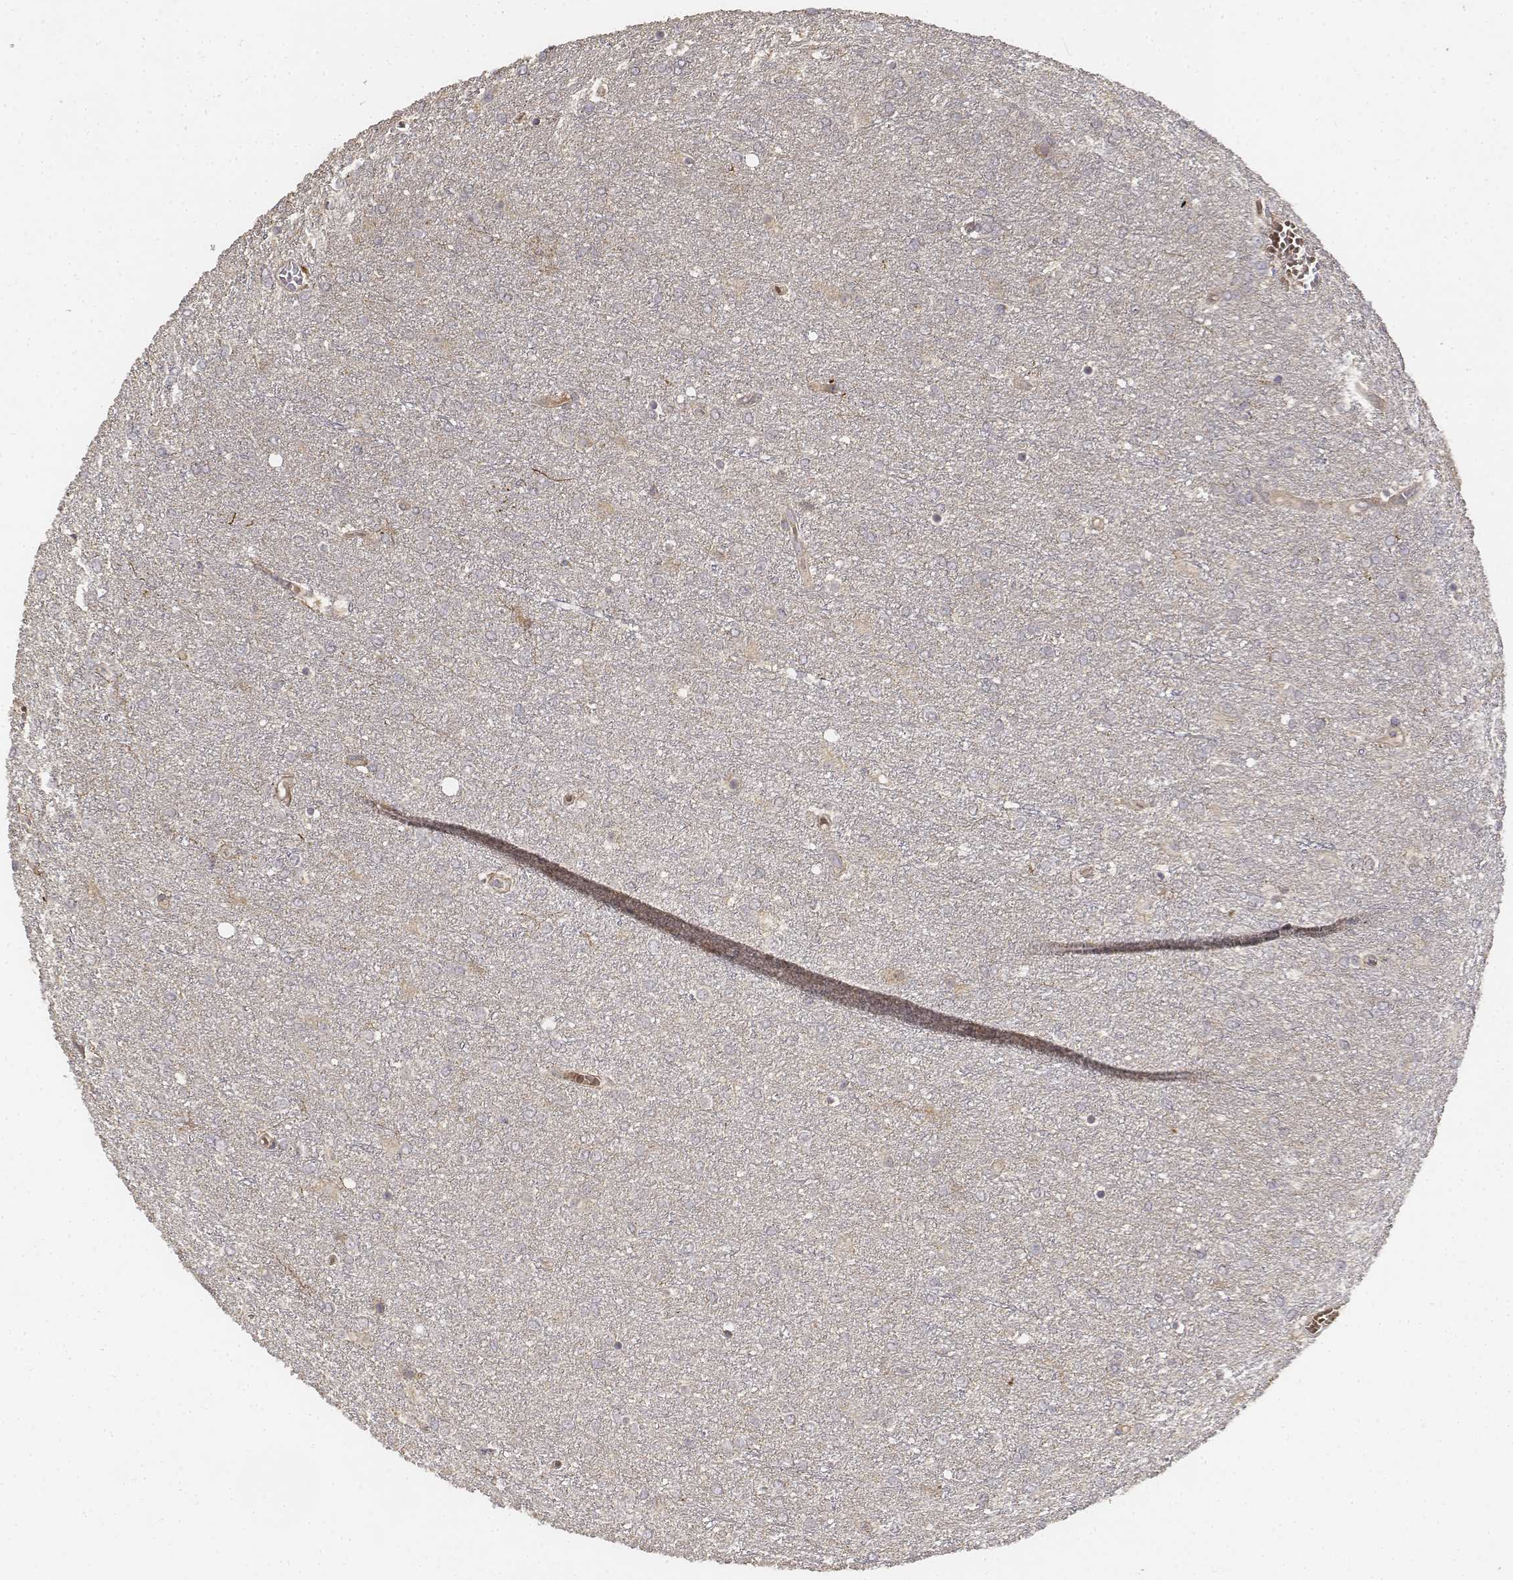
{"staining": {"intensity": "negative", "quantity": "none", "location": "none"}, "tissue": "glioma", "cell_type": "Tumor cells", "image_type": "cancer", "snomed": [{"axis": "morphology", "description": "Glioma, malignant, High grade"}, {"axis": "topography", "description": "Brain"}], "caption": "A photomicrograph of human glioma is negative for staining in tumor cells. (DAB (3,3'-diaminobenzidine) IHC with hematoxylin counter stain).", "gene": "FBXO21", "patient": {"sex": "female", "age": 61}}